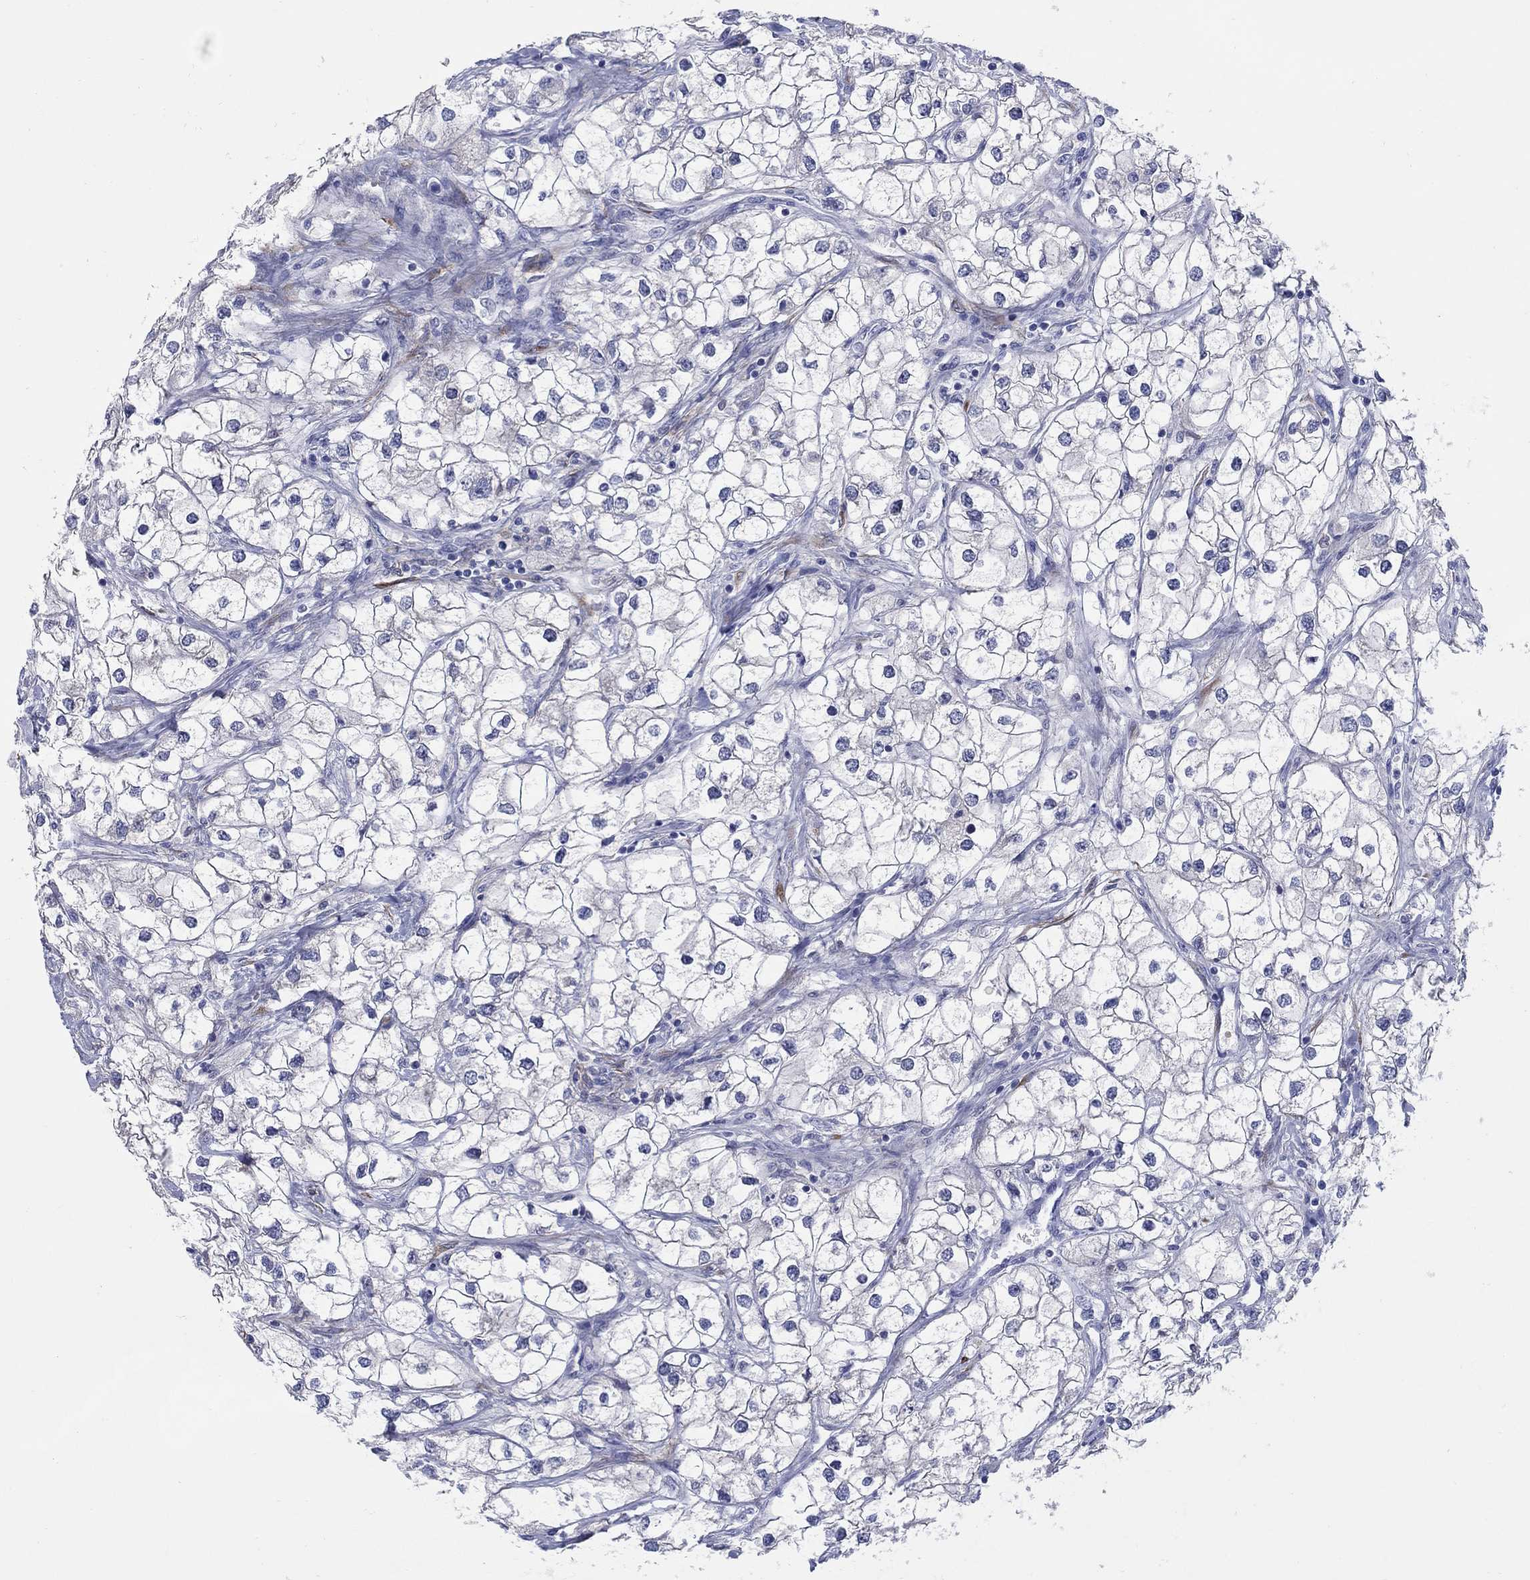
{"staining": {"intensity": "negative", "quantity": "none", "location": "none"}, "tissue": "renal cancer", "cell_type": "Tumor cells", "image_type": "cancer", "snomed": [{"axis": "morphology", "description": "Adenocarcinoma, NOS"}, {"axis": "topography", "description": "Kidney"}], "caption": "Tumor cells show no significant protein positivity in renal cancer (adenocarcinoma).", "gene": "REEP2", "patient": {"sex": "male", "age": 59}}